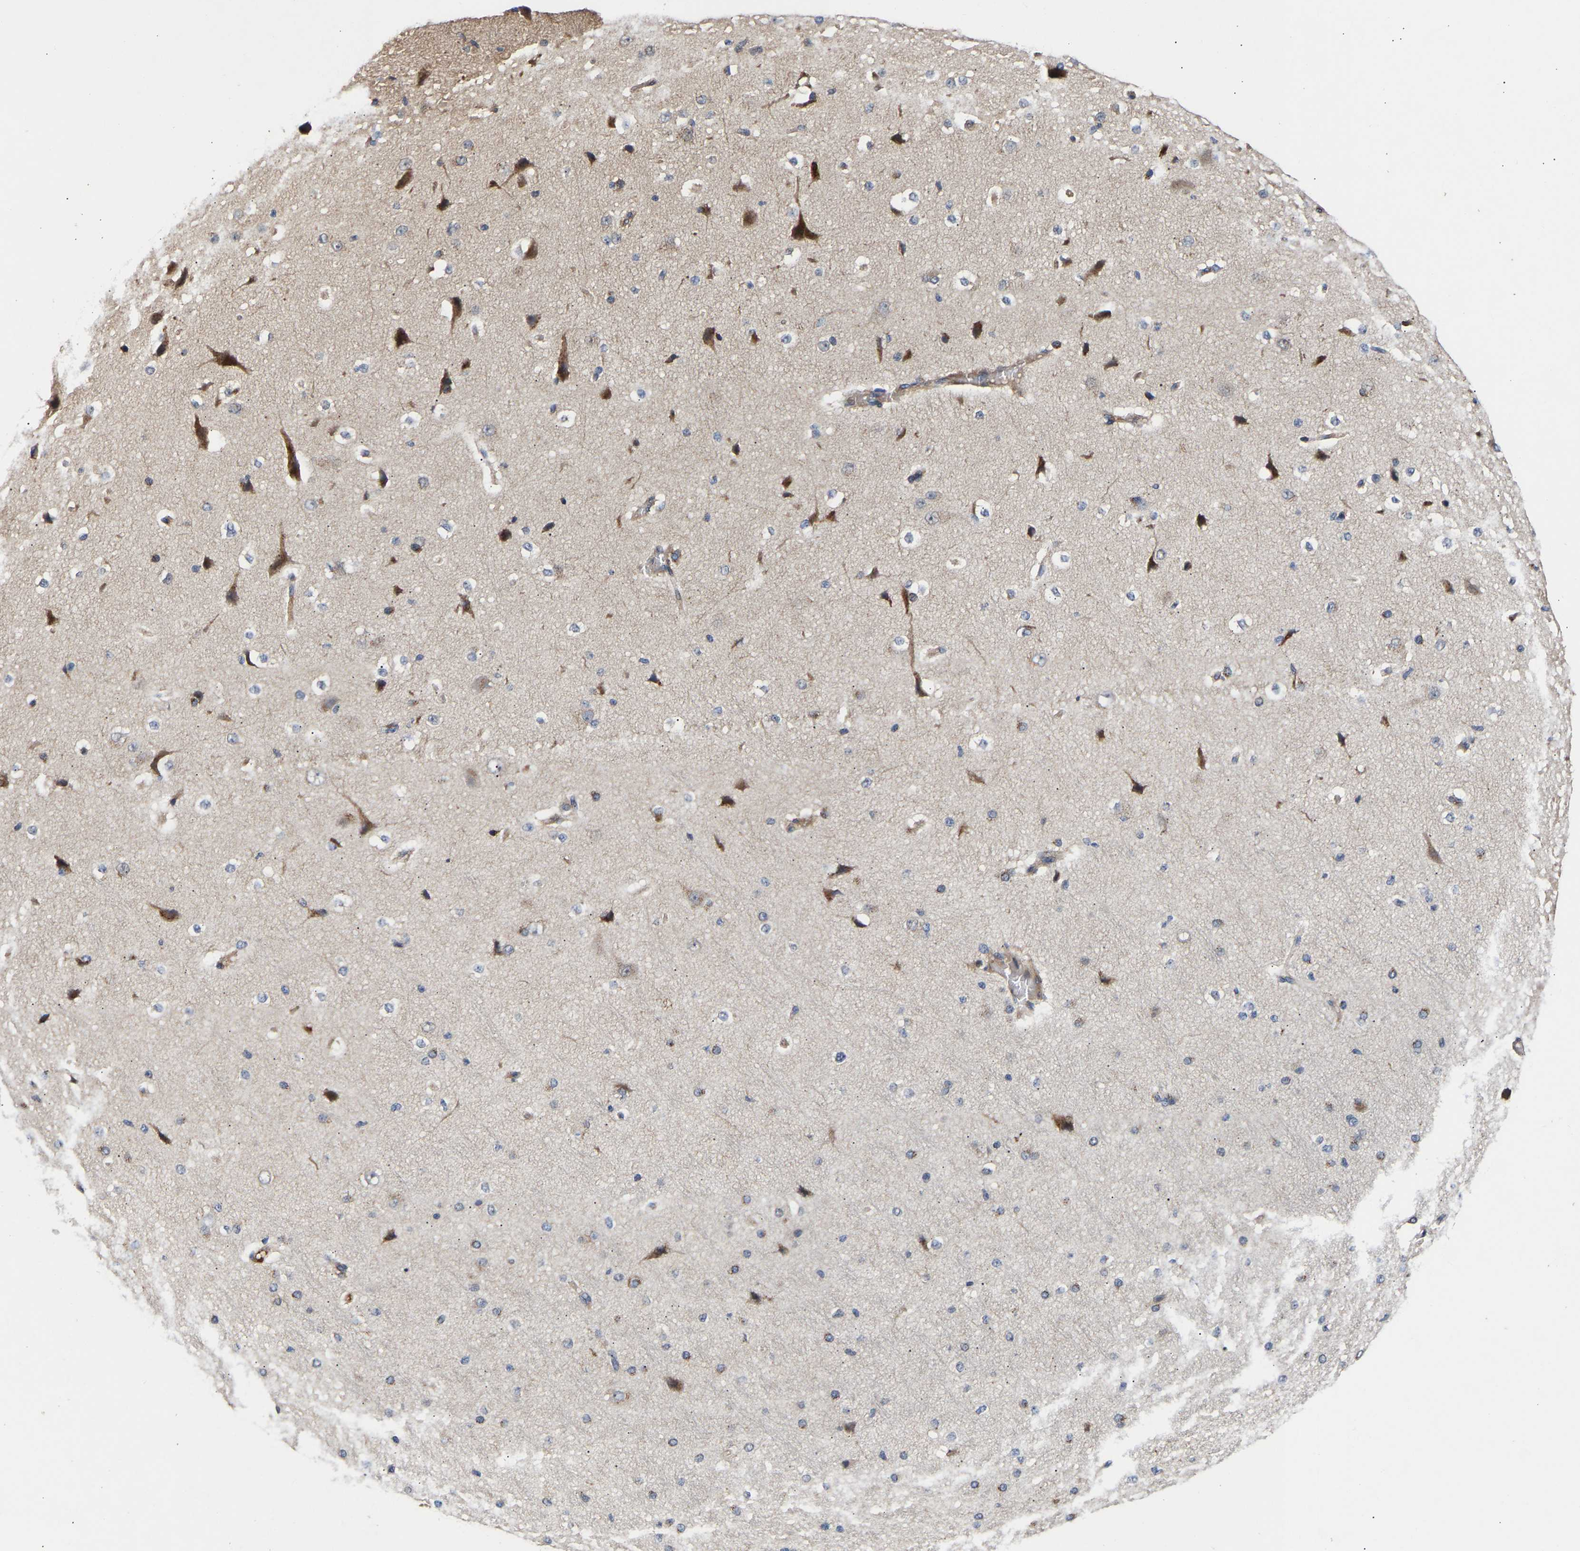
{"staining": {"intensity": "weak", "quantity": "25%-75%", "location": "cytoplasmic/membranous"}, "tissue": "cerebral cortex", "cell_type": "Endothelial cells", "image_type": "normal", "snomed": [{"axis": "morphology", "description": "Normal tissue, NOS"}, {"axis": "morphology", "description": "Developmental malformation"}, {"axis": "topography", "description": "Cerebral cortex"}], "caption": "DAB immunohistochemical staining of normal cerebral cortex displays weak cytoplasmic/membranous protein staining in about 25%-75% of endothelial cells.", "gene": "KASH5", "patient": {"sex": "female", "age": 30}}